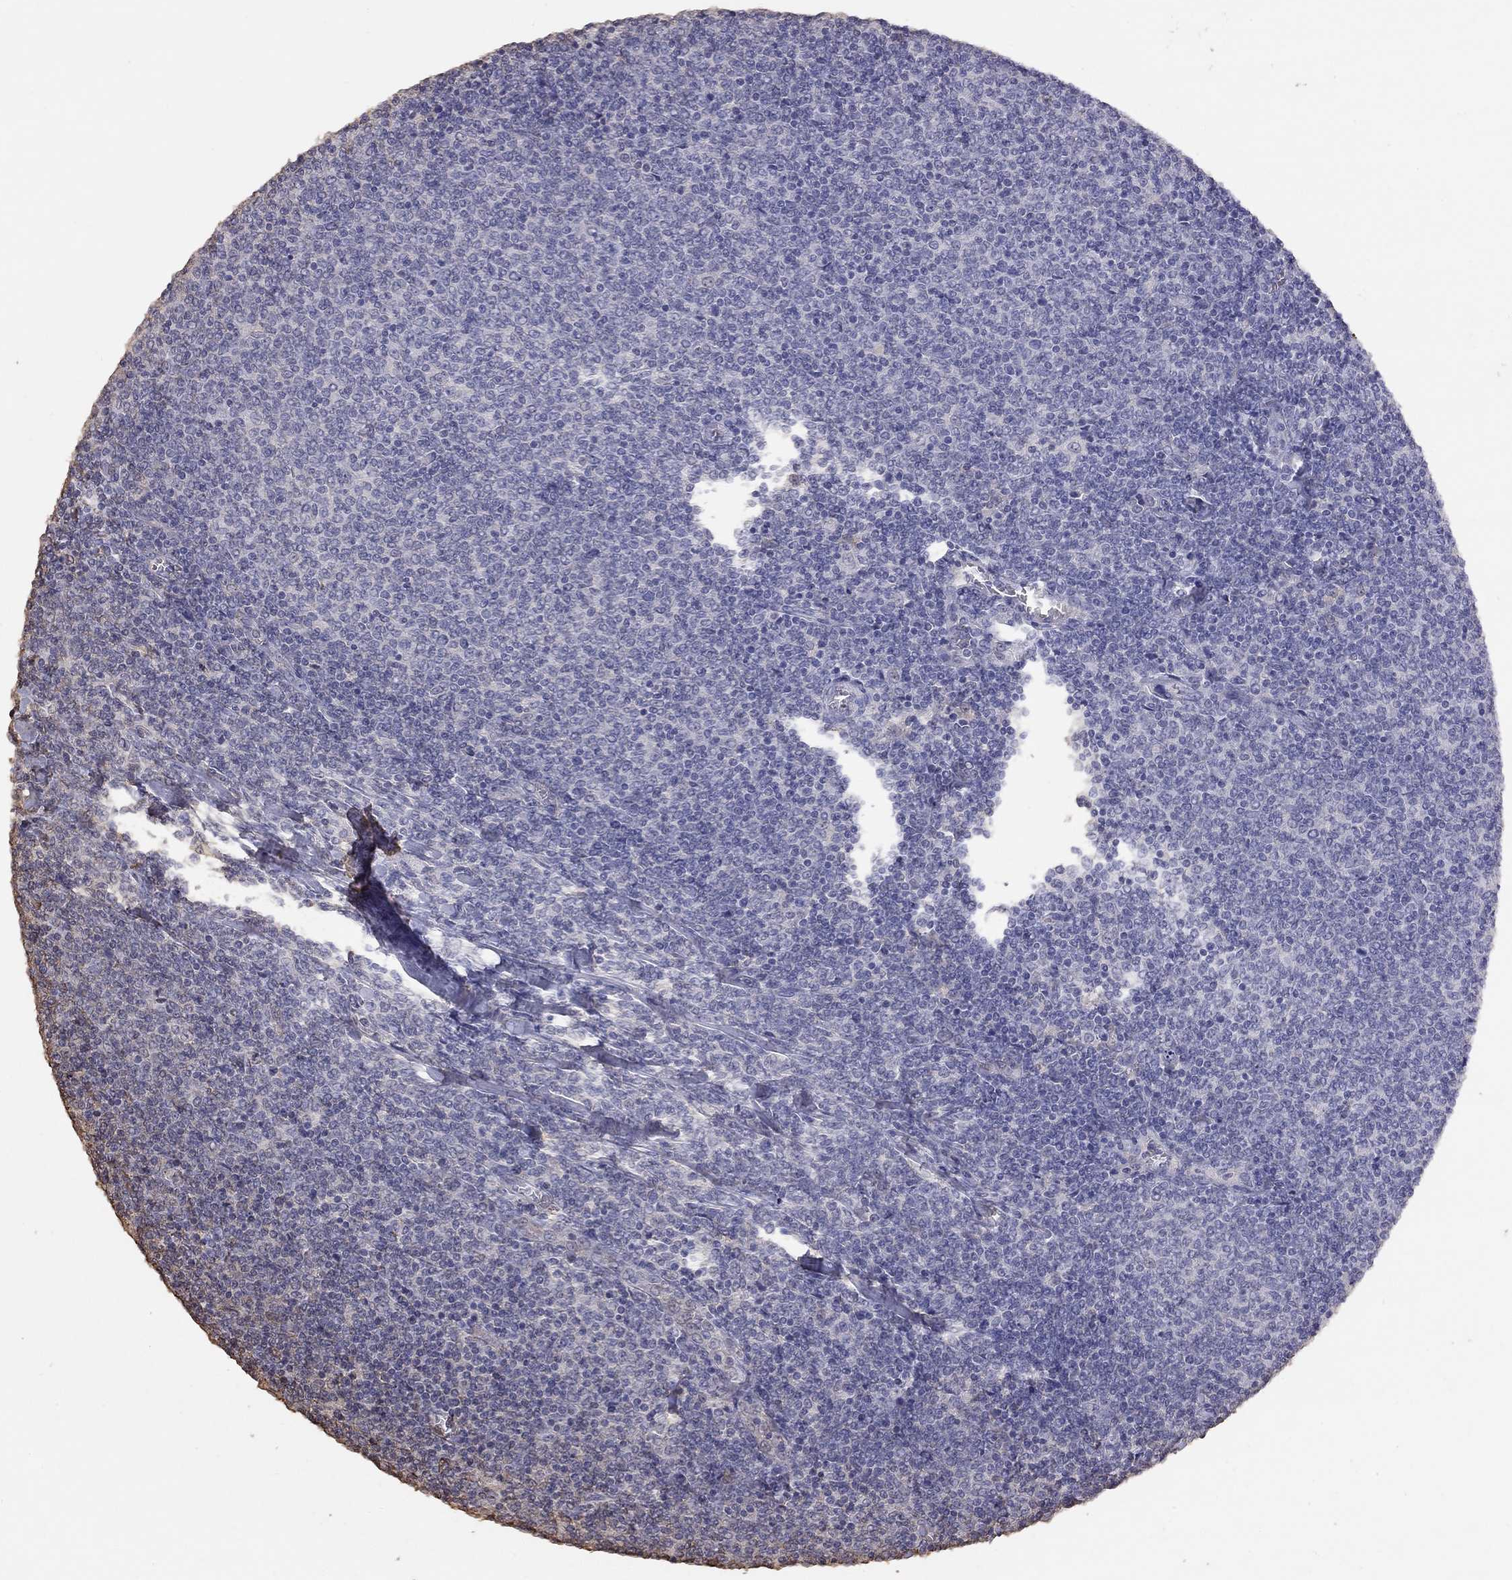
{"staining": {"intensity": "negative", "quantity": "none", "location": "none"}, "tissue": "lymphoma", "cell_type": "Tumor cells", "image_type": "cancer", "snomed": [{"axis": "morphology", "description": "Malignant lymphoma, non-Hodgkin's type, Low grade"}, {"axis": "topography", "description": "Lymph node"}], "caption": "This photomicrograph is of malignant lymphoma, non-Hodgkin's type (low-grade) stained with immunohistochemistry to label a protein in brown with the nuclei are counter-stained blue. There is no staining in tumor cells.", "gene": "SUN3", "patient": {"sex": "male", "age": 52}}